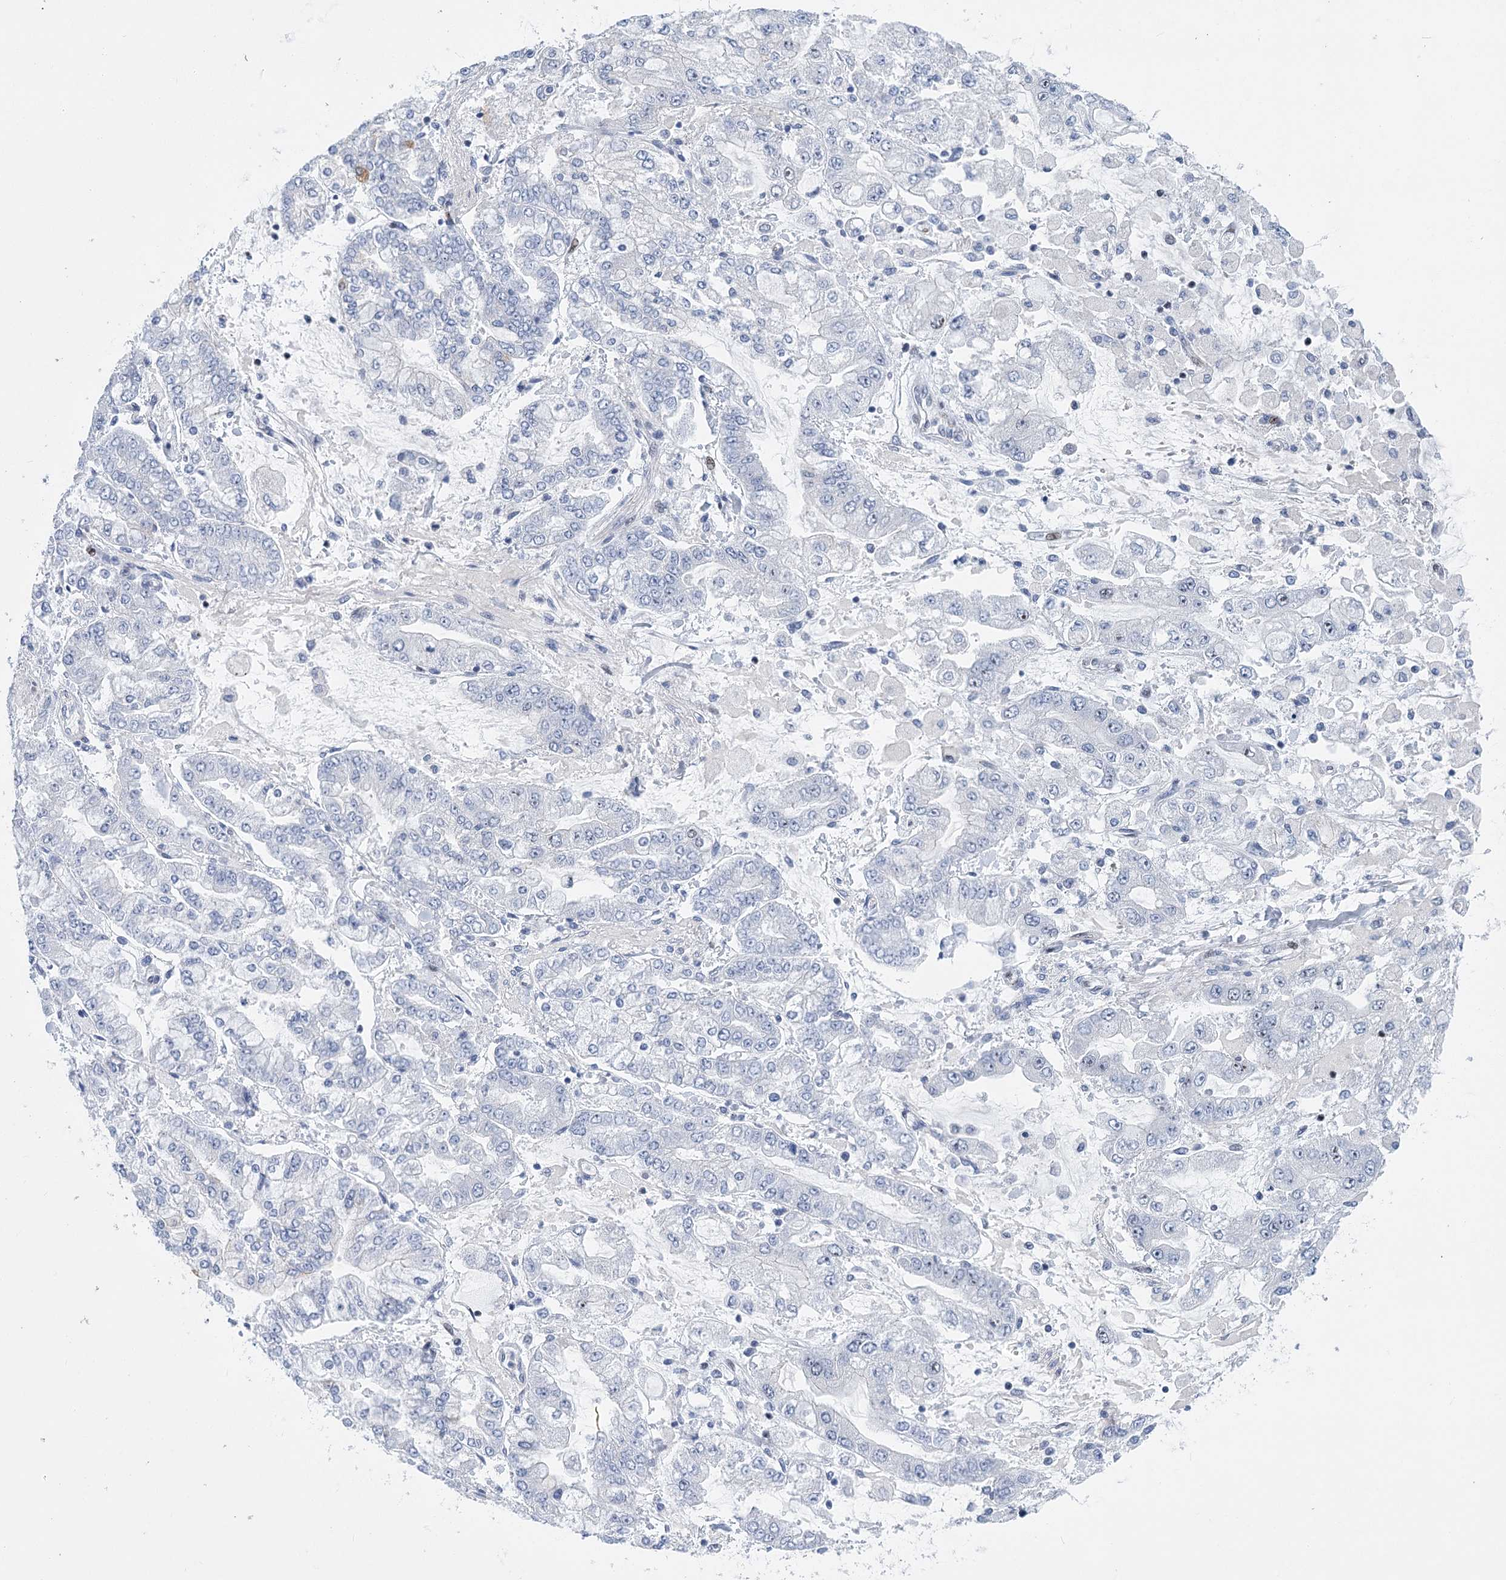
{"staining": {"intensity": "negative", "quantity": "none", "location": "none"}, "tissue": "stomach cancer", "cell_type": "Tumor cells", "image_type": "cancer", "snomed": [{"axis": "morphology", "description": "Normal tissue, NOS"}, {"axis": "morphology", "description": "Adenocarcinoma, NOS"}, {"axis": "topography", "description": "Stomach, upper"}, {"axis": "topography", "description": "Stomach"}], "caption": "Protein analysis of stomach cancer (adenocarcinoma) exhibits no significant positivity in tumor cells. (DAB IHC, high magnification).", "gene": "CAMTA1", "patient": {"sex": "male", "age": 76}}